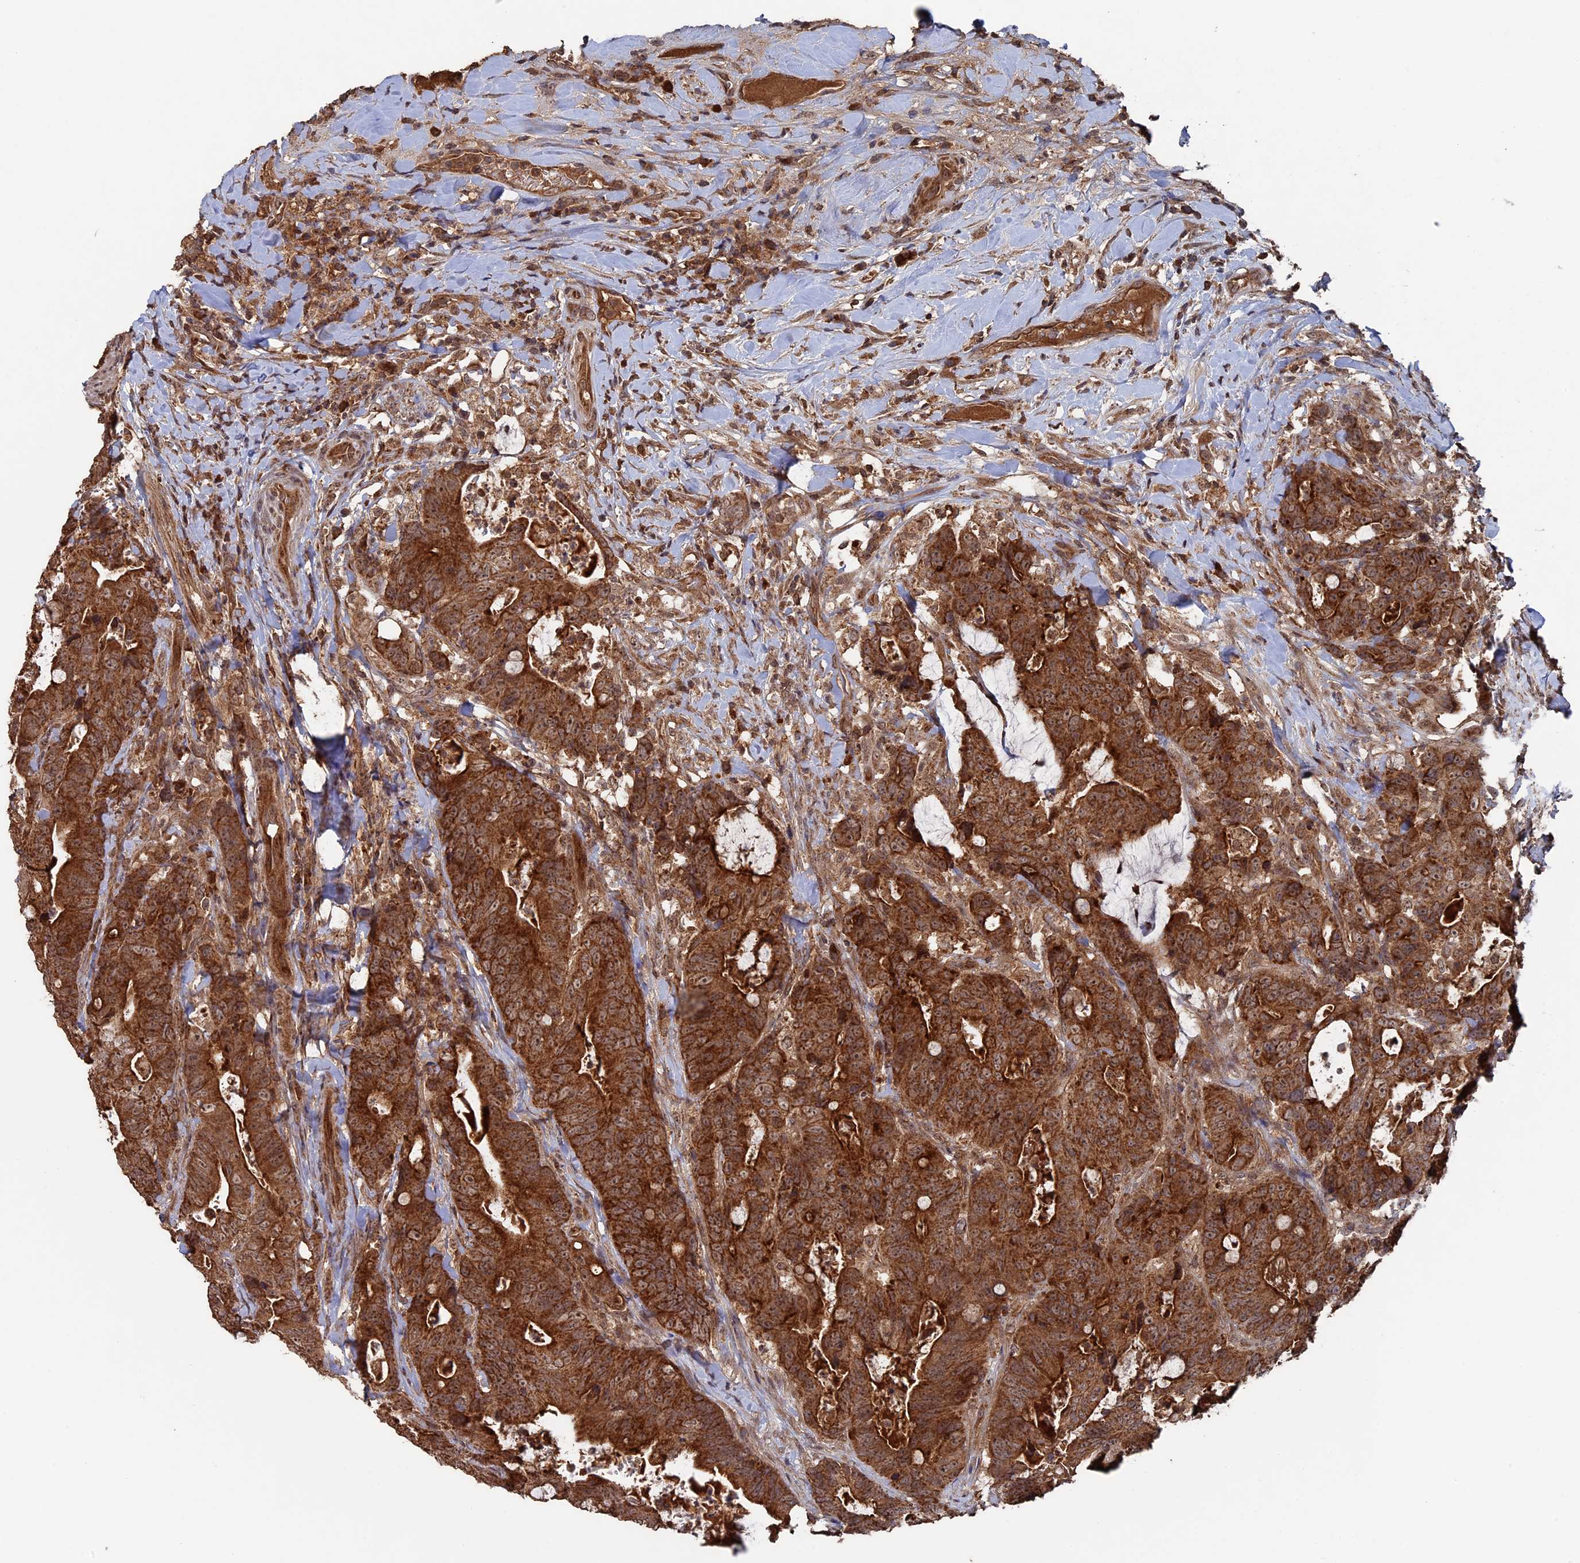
{"staining": {"intensity": "strong", "quantity": ">75%", "location": "cytoplasmic/membranous"}, "tissue": "colorectal cancer", "cell_type": "Tumor cells", "image_type": "cancer", "snomed": [{"axis": "morphology", "description": "Adenocarcinoma, NOS"}, {"axis": "topography", "description": "Colon"}], "caption": "DAB immunohistochemical staining of colorectal cancer demonstrates strong cytoplasmic/membranous protein staining in about >75% of tumor cells.", "gene": "RAB15", "patient": {"sex": "female", "age": 82}}